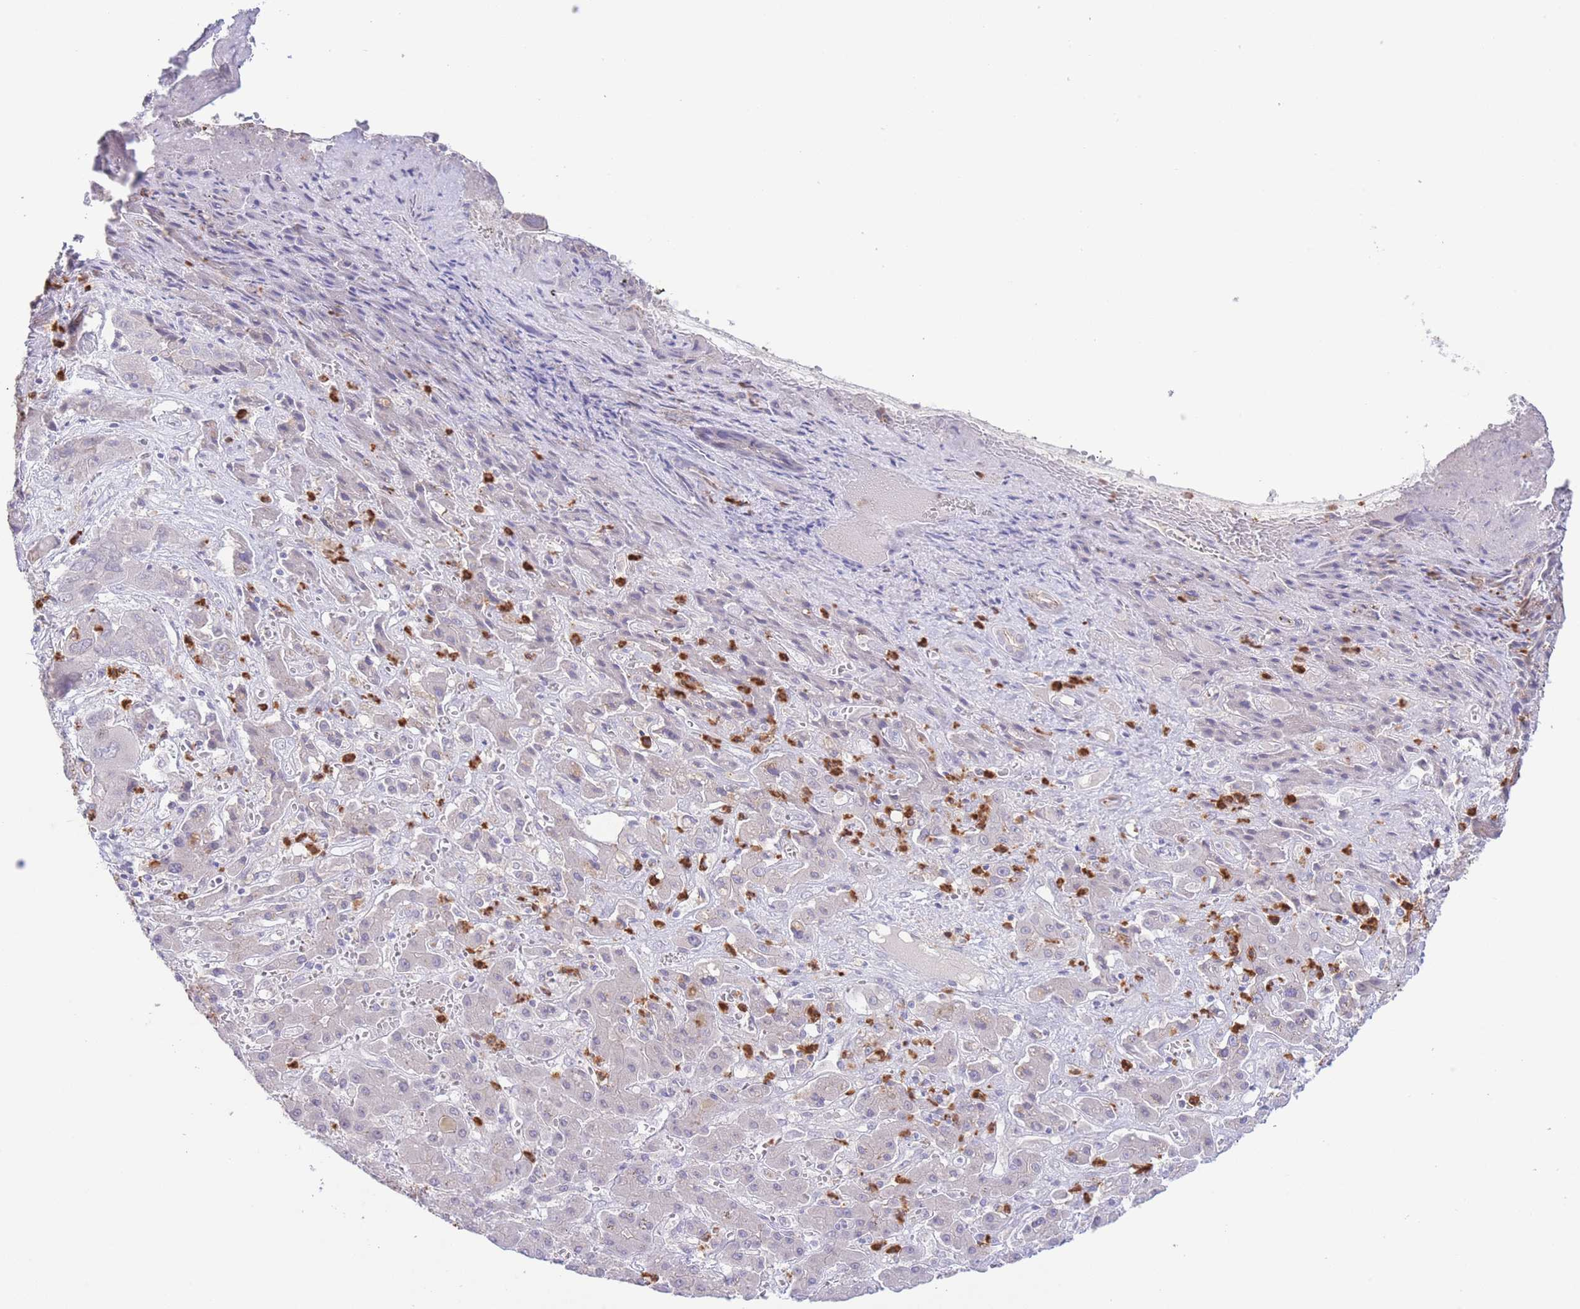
{"staining": {"intensity": "negative", "quantity": "none", "location": "none"}, "tissue": "liver cancer", "cell_type": "Tumor cells", "image_type": "cancer", "snomed": [{"axis": "morphology", "description": "Cholangiocarcinoma"}, {"axis": "topography", "description": "Liver"}], "caption": "This is a histopathology image of immunohistochemistry (IHC) staining of liver cholangiocarcinoma, which shows no expression in tumor cells.", "gene": "LCLAT1", "patient": {"sex": "male", "age": 67}}